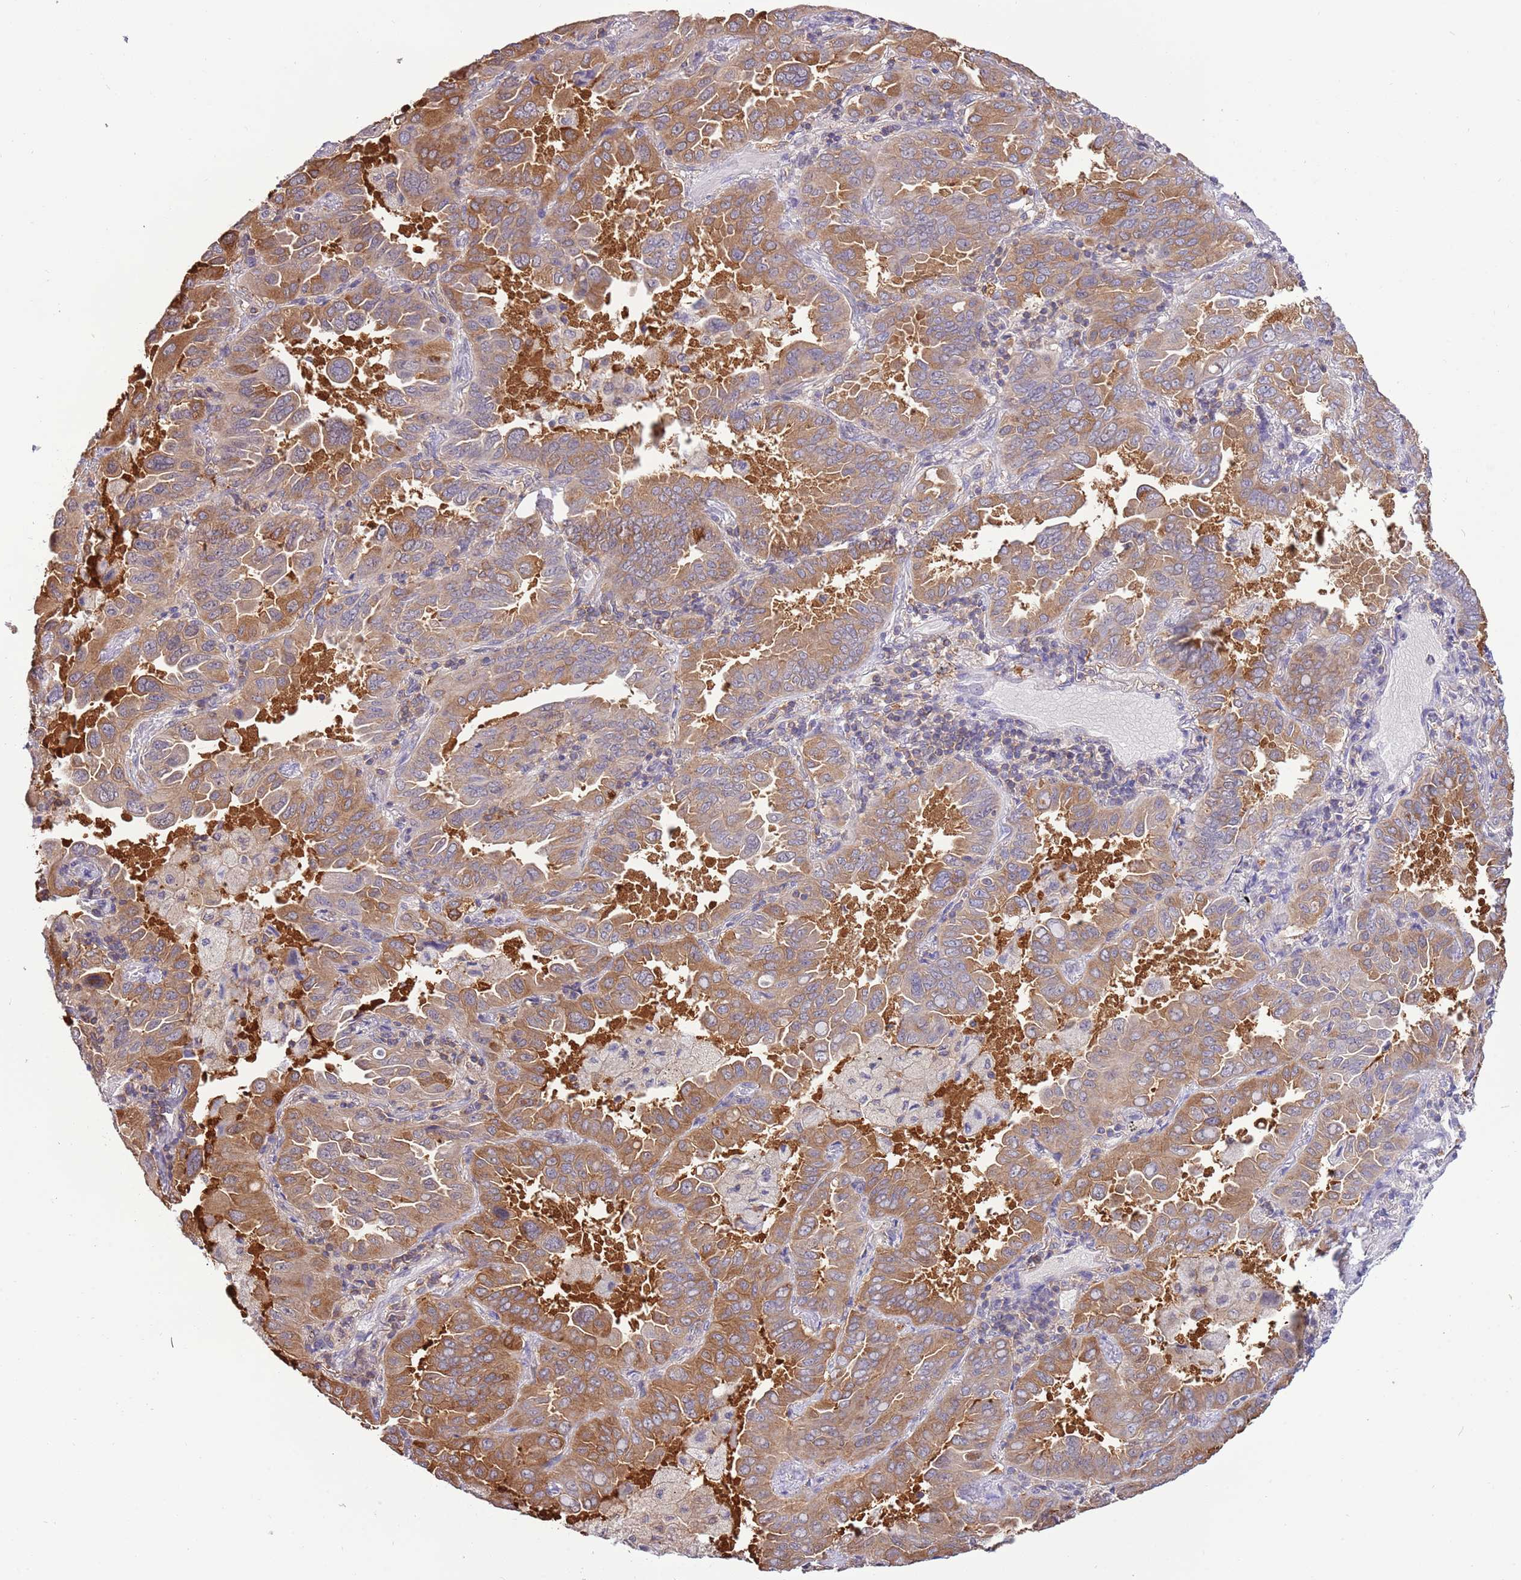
{"staining": {"intensity": "moderate", "quantity": ">75%", "location": "cytoplasmic/membranous"}, "tissue": "lung cancer", "cell_type": "Tumor cells", "image_type": "cancer", "snomed": [{"axis": "morphology", "description": "Adenocarcinoma, NOS"}, {"axis": "topography", "description": "Lung"}], "caption": "Protein expression analysis of lung adenocarcinoma reveals moderate cytoplasmic/membranous positivity in about >75% of tumor cells. The protein is stained brown, and the nuclei are stained in blue (DAB IHC with brightfield microscopy, high magnification).", "gene": "STIP1", "patient": {"sex": "male", "age": 64}}